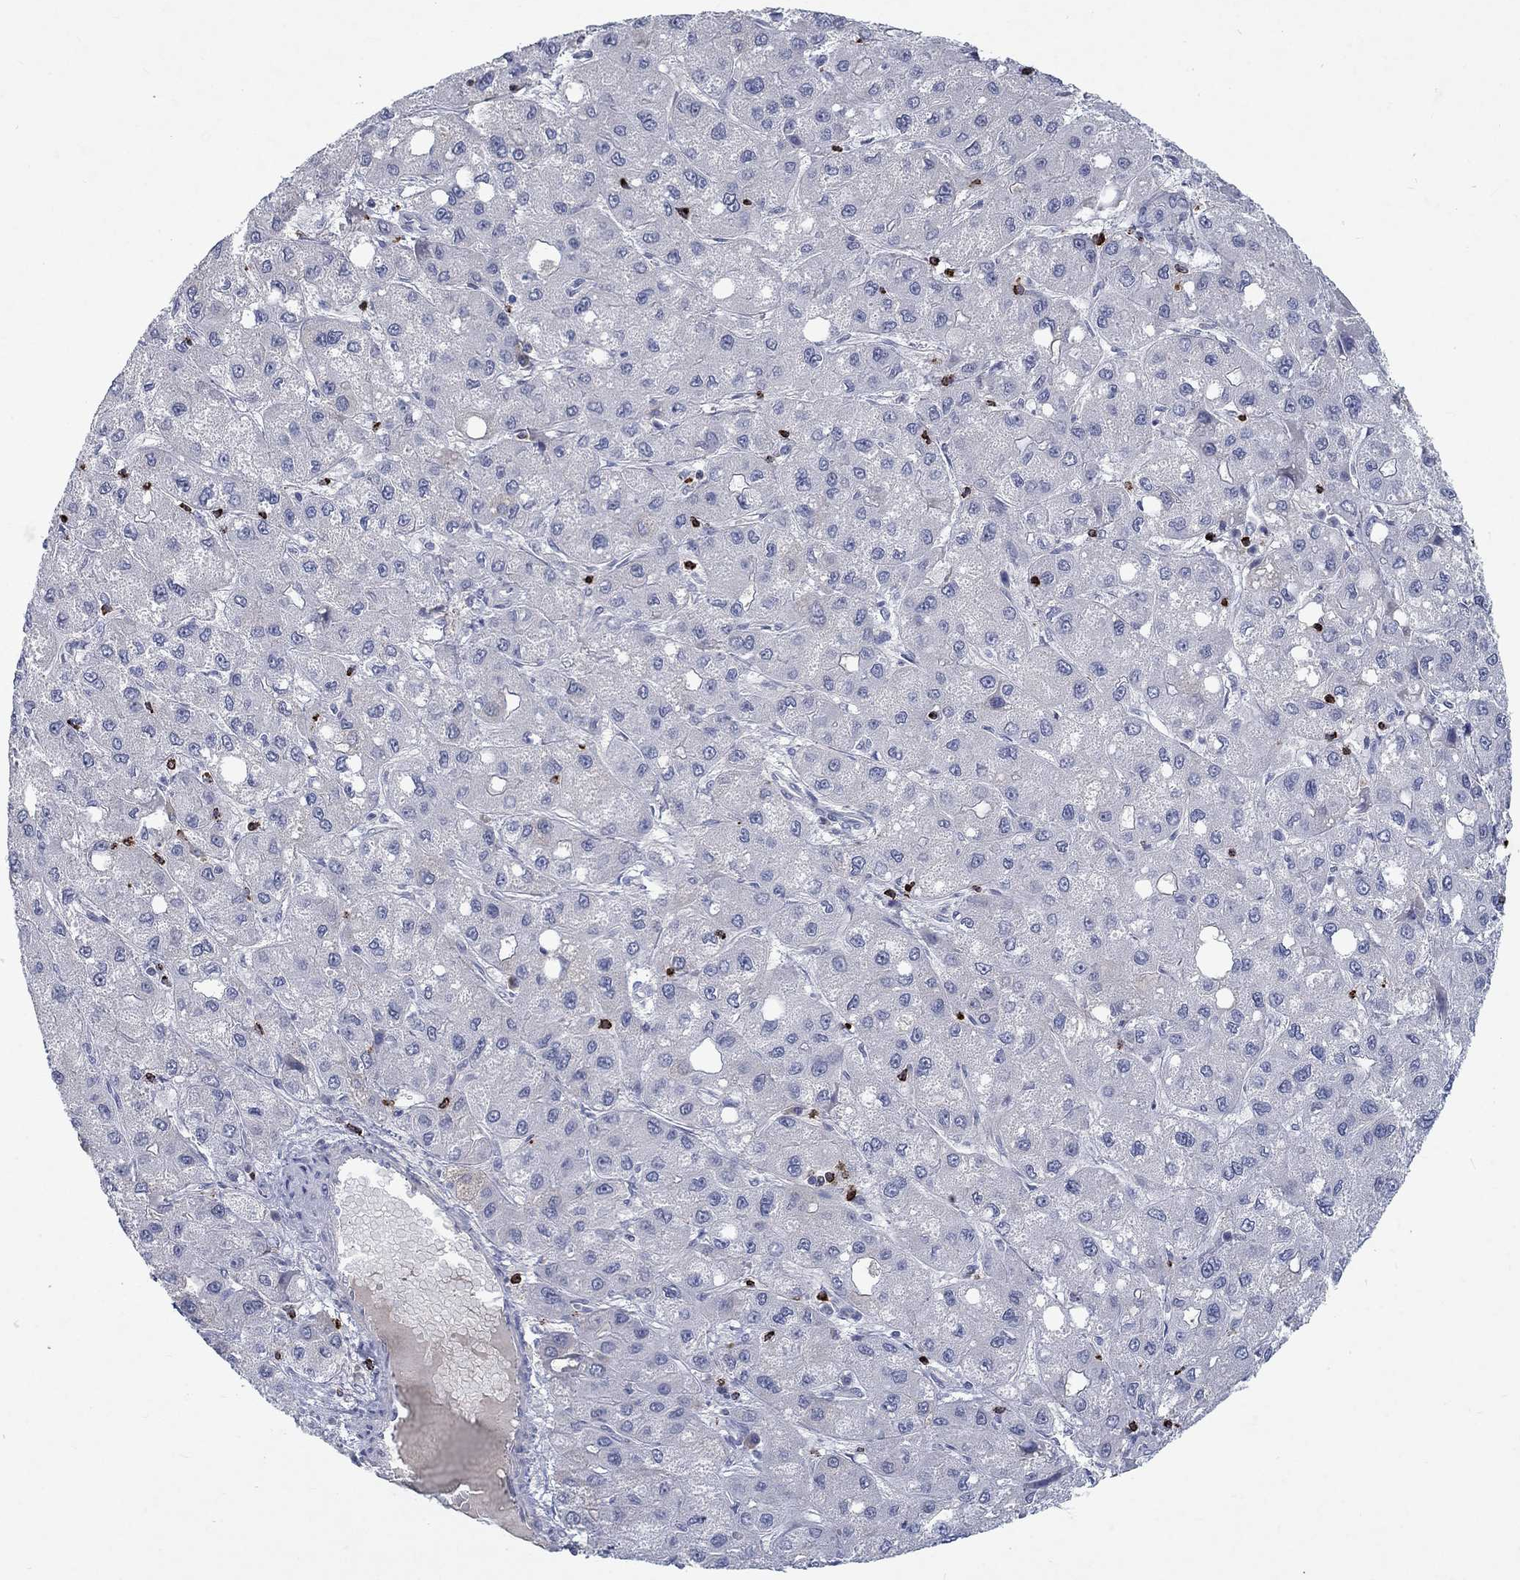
{"staining": {"intensity": "negative", "quantity": "none", "location": "none"}, "tissue": "liver cancer", "cell_type": "Tumor cells", "image_type": "cancer", "snomed": [{"axis": "morphology", "description": "Carcinoma, Hepatocellular, NOS"}, {"axis": "topography", "description": "Liver"}], "caption": "The histopathology image shows no staining of tumor cells in liver cancer (hepatocellular carcinoma).", "gene": "GZMA", "patient": {"sex": "male", "age": 73}}